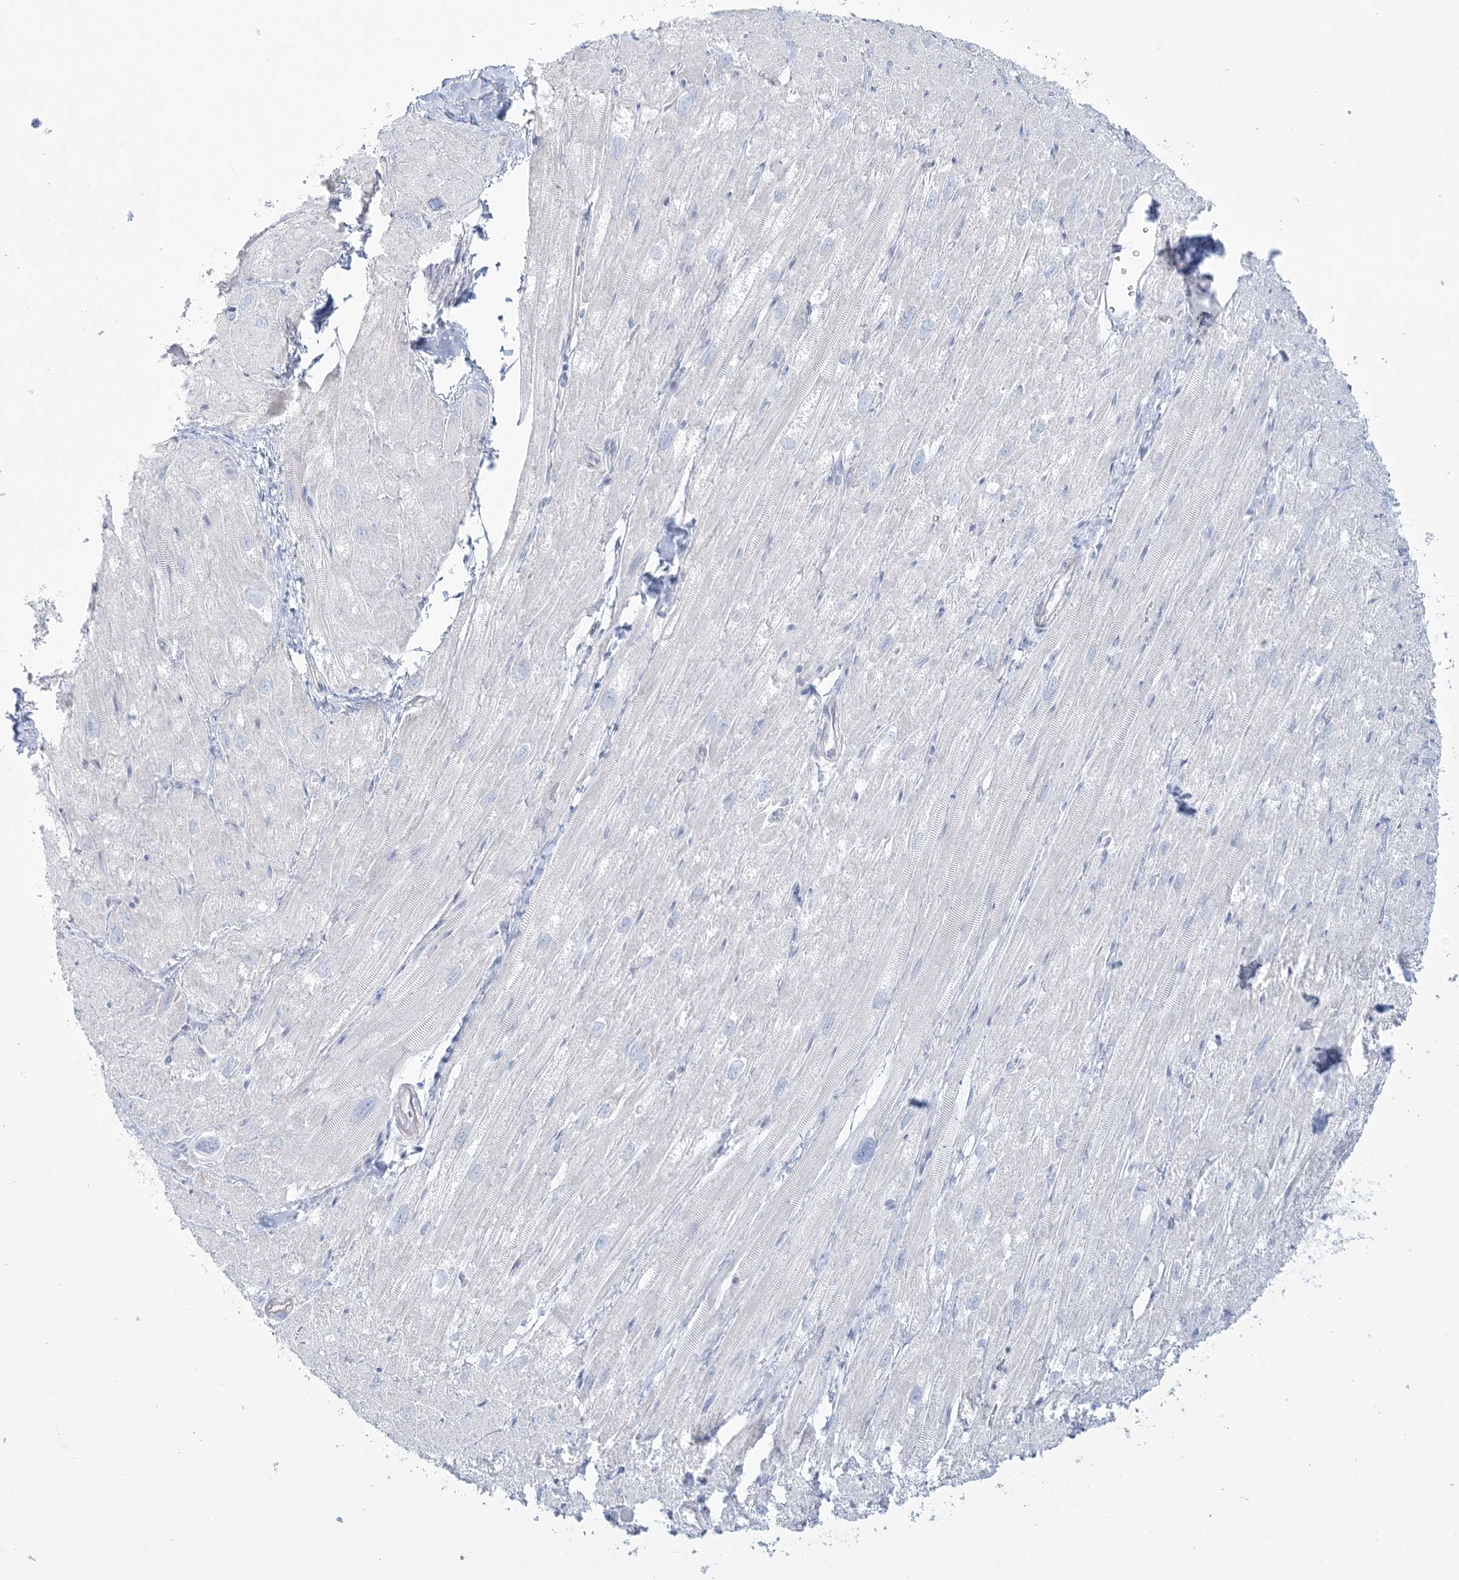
{"staining": {"intensity": "weak", "quantity": "<25%", "location": "cytoplasmic/membranous"}, "tissue": "heart muscle", "cell_type": "Cardiomyocytes", "image_type": "normal", "snomed": [{"axis": "morphology", "description": "Normal tissue, NOS"}, {"axis": "topography", "description": "Heart"}], "caption": "Cardiomyocytes show no significant protein positivity in unremarkable heart muscle. (DAB immunohistochemistry (IHC) visualized using brightfield microscopy, high magnification).", "gene": "ADGB", "patient": {"sex": "male", "age": 50}}